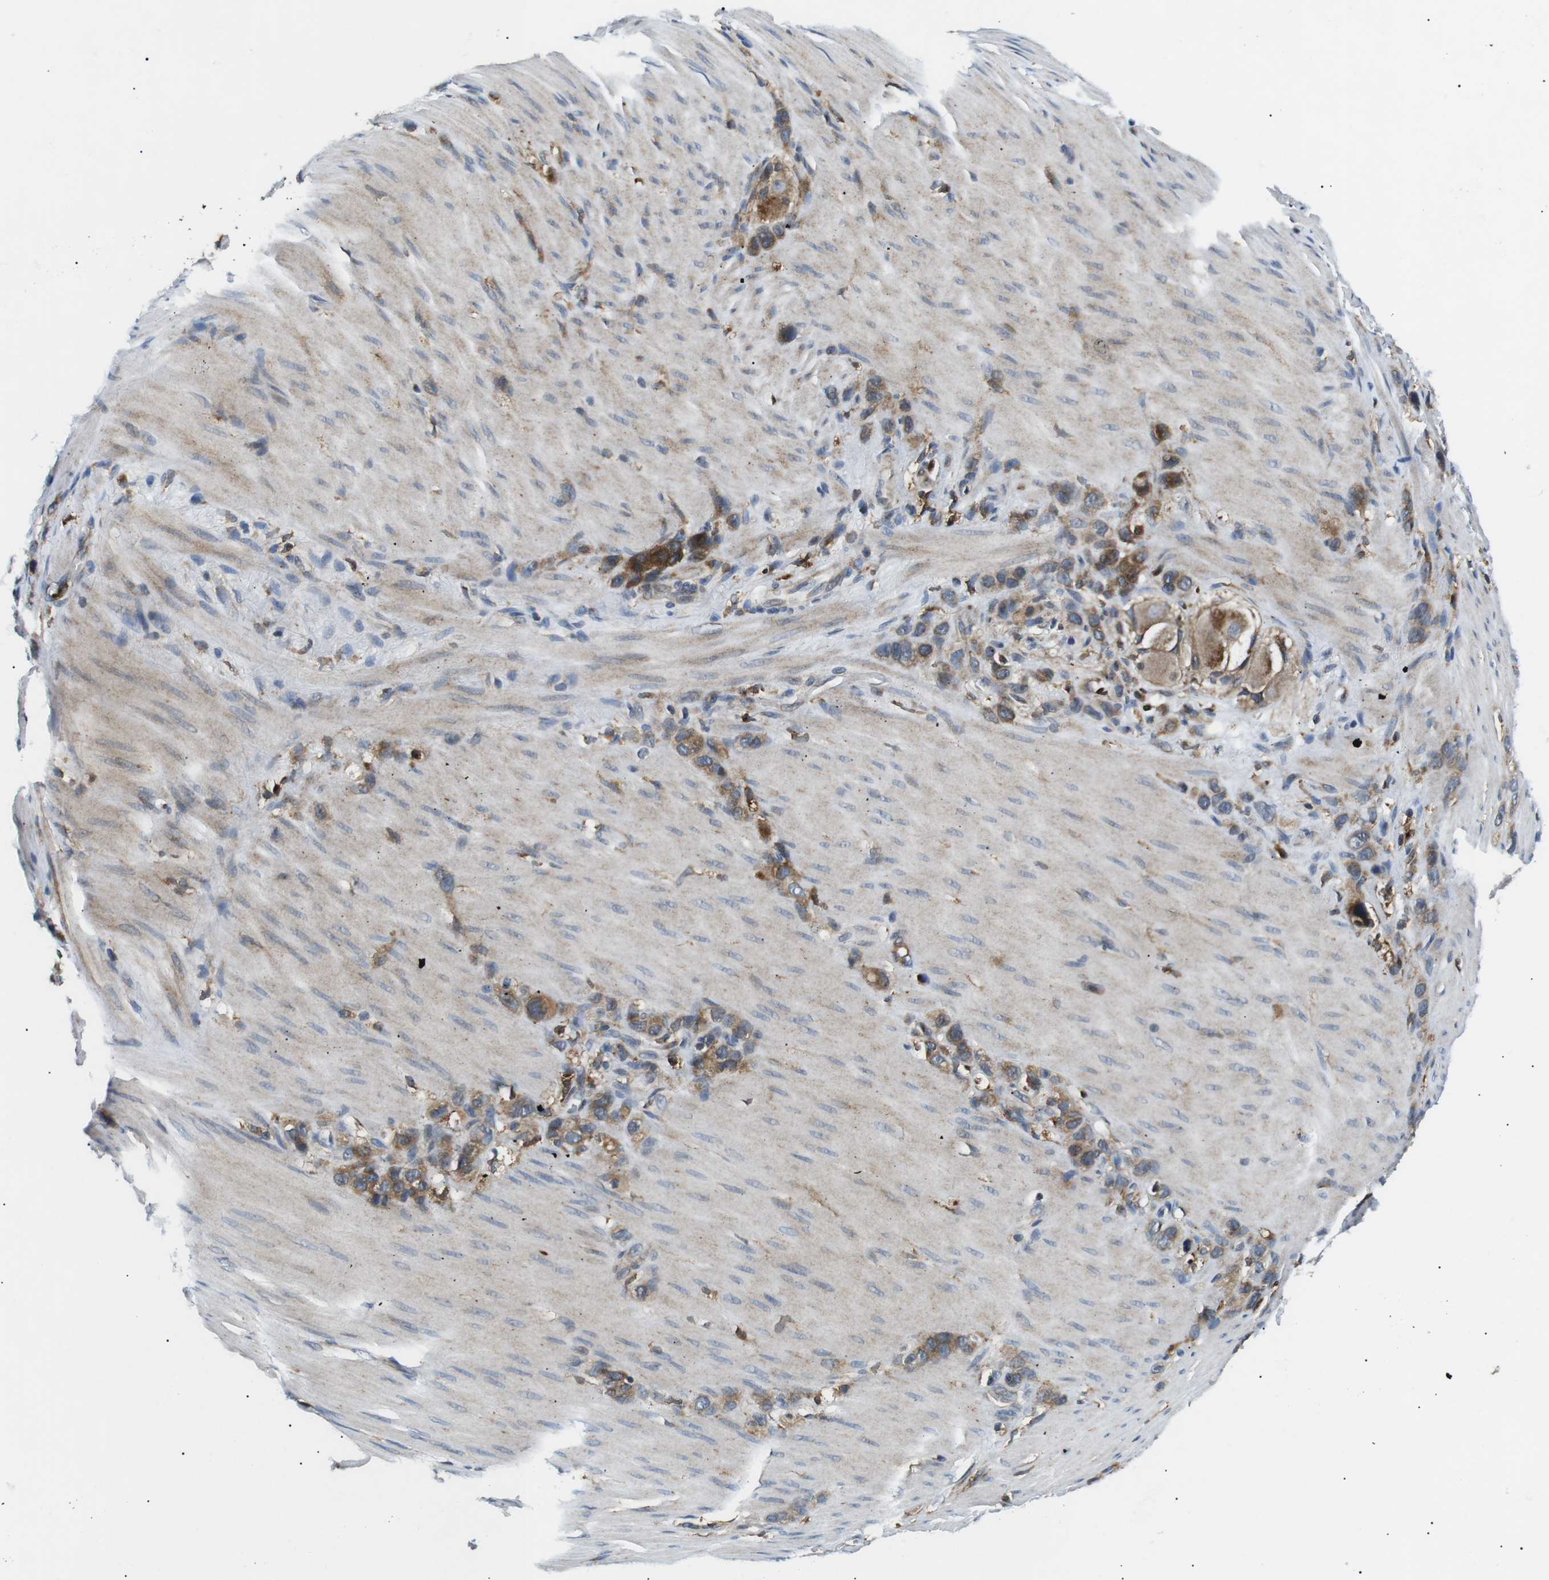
{"staining": {"intensity": "moderate", "quantity": "25%-75%", "location": "cytoplasmic/membranous"}, "tissue": "stomach cancer", "cell_type": "Tumor cells", "image_type": "cancer", "snomed": [{"axis": "morphology", "description": "Normal tissue, NOS"}, {"axis": "morphology", "description": "Adenocarcinoma, NOS"}, {"axis": "morphology", "description": "Adenocarcinoma, High grade"}, {"axis": "topography", "description": "Stomach, upper"}, {"axis": "topography", "description": "Stomach"}], "caption": "Approximately 25%-75% of tumor cells in human stomach adenocarcinoma exhibit moderate cytoplasmic/membranous protein positivity as visualized by brown immunohistochemical staining.", "gene": "RAB9A", "patient": {"sex": "female", "age": 65}}